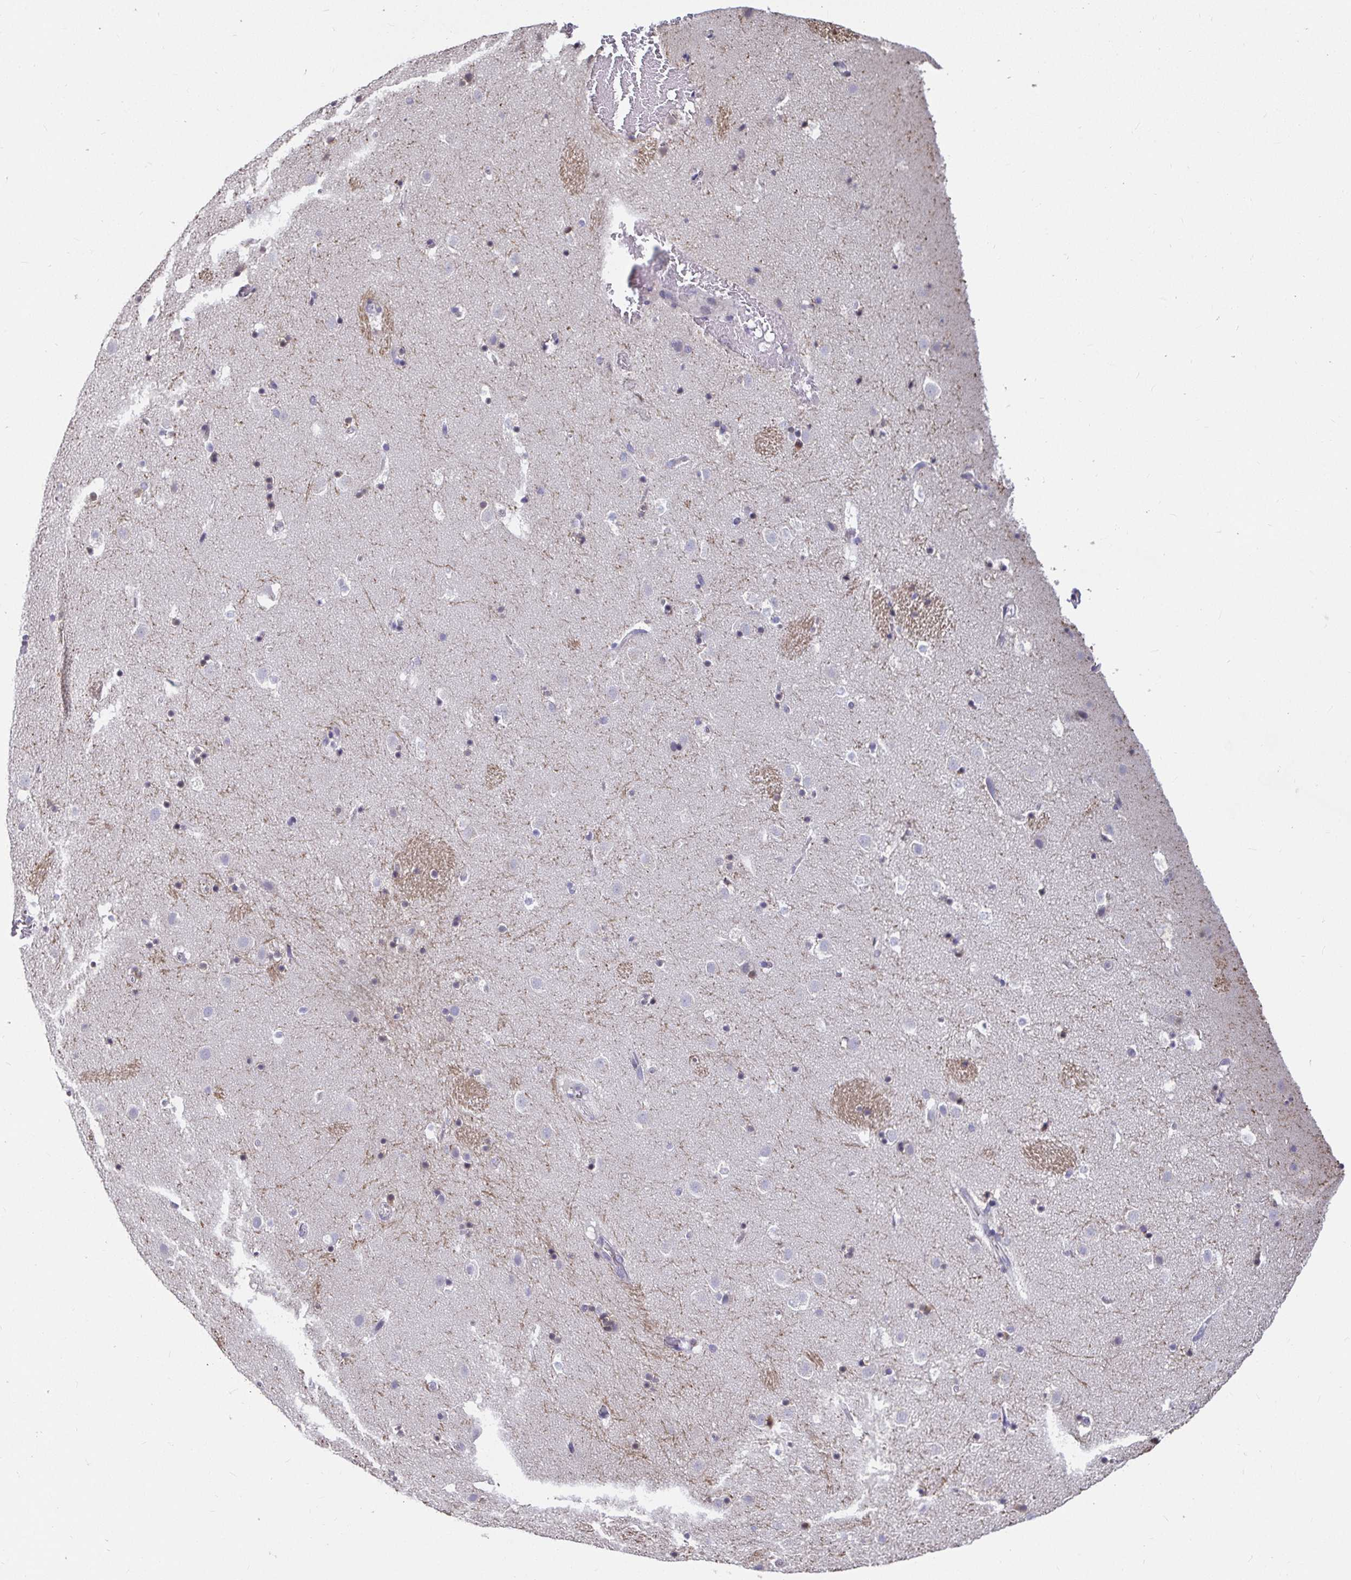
{"staining": {"intensity": "negative", "quantity": "none", "location": "none"}, "tissue": "caudate", "cell_type": "Glial cells", "image_type": "normal", "snomed": [{"axis": "morphology", "description": "Normal tissue, NOS"}, {"axis": "topography", "description": "Lateral ventricle wall"}], "caption": "Caudate was stained to show a protein in brown. There is no significant positivity in glial cells. Nuclei are stained in blue.", "gene": "ANLN", "patient": {"sex": "male", "age": 37}}